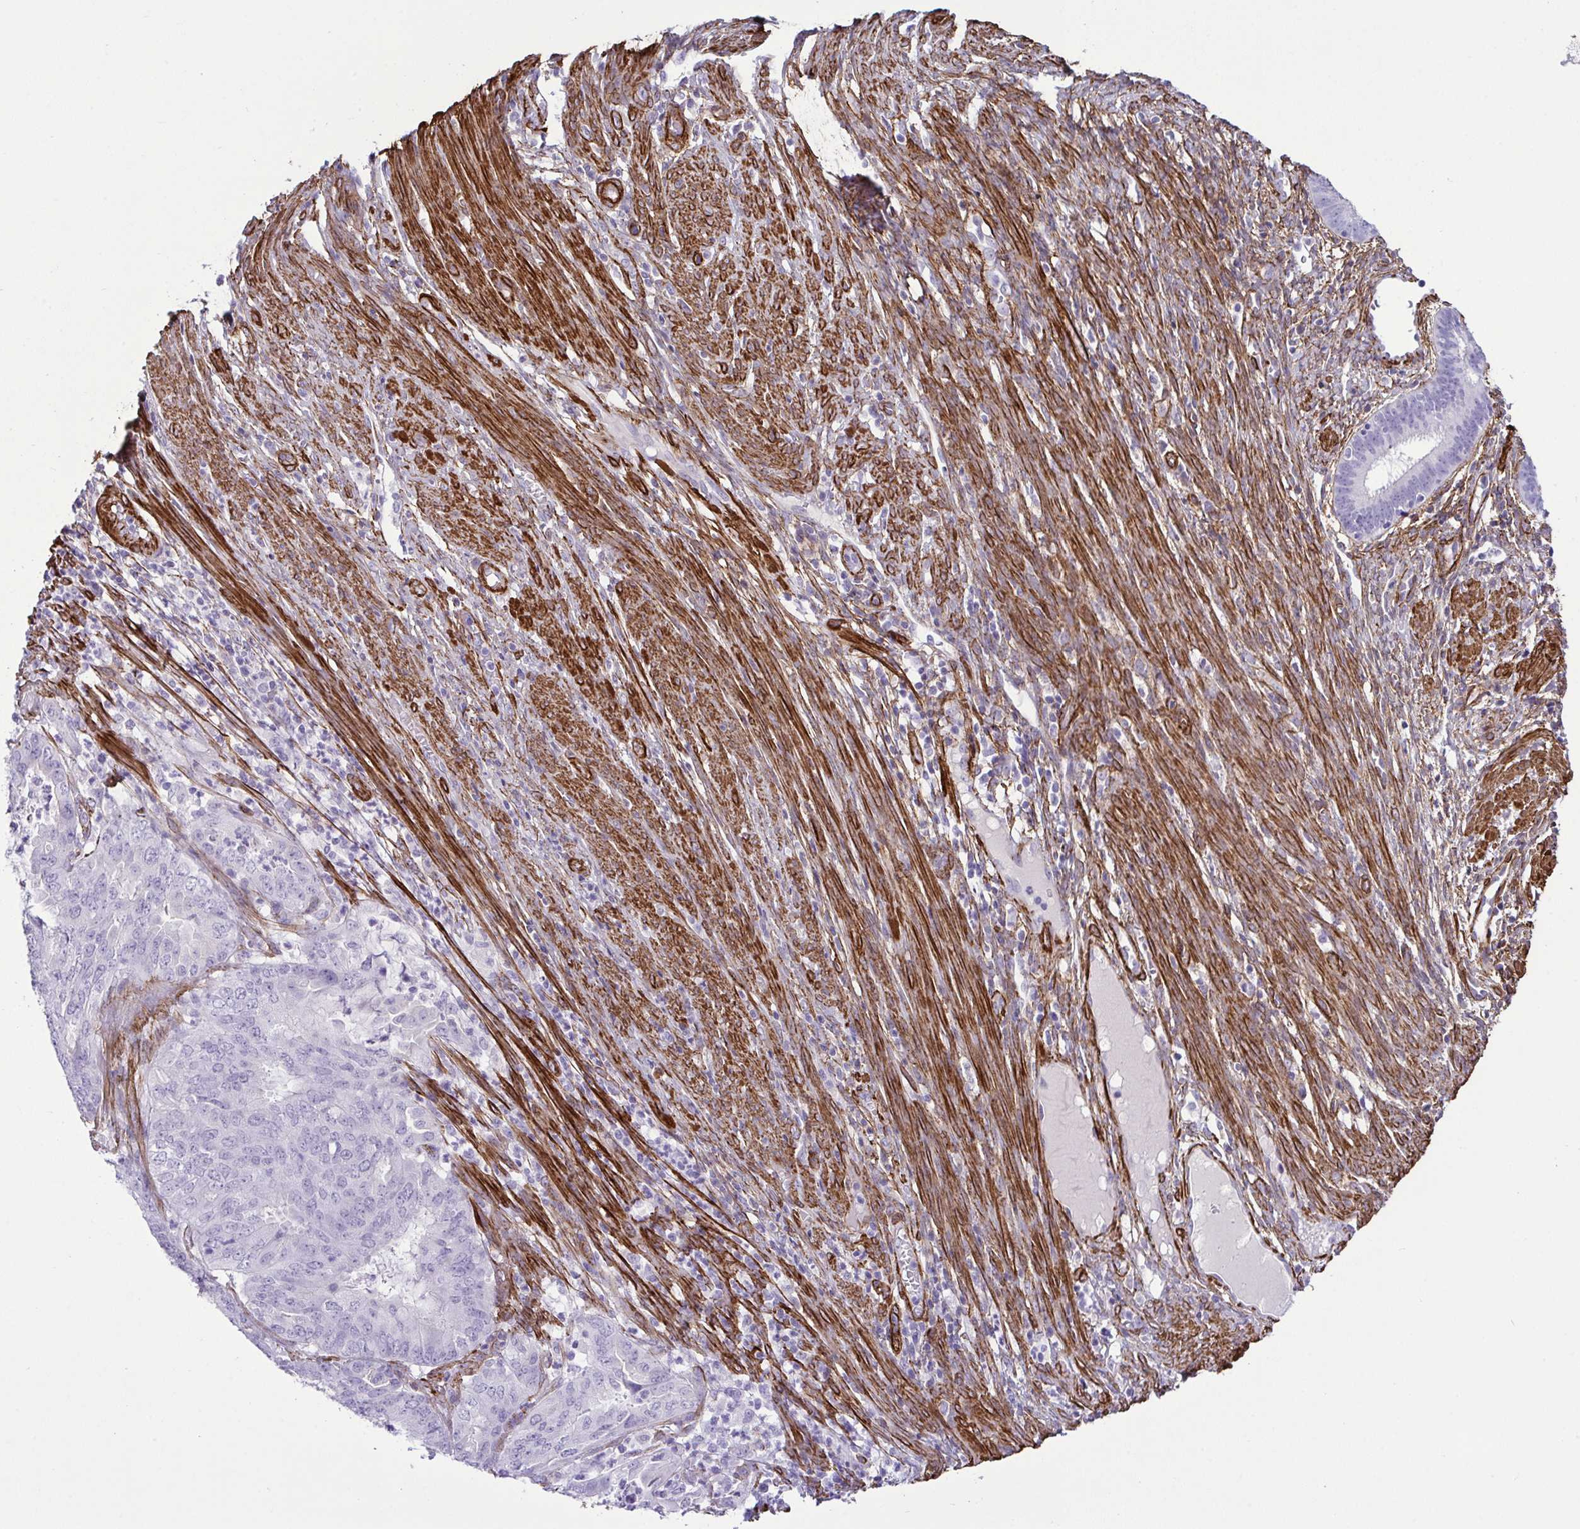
{"staining": {"intensity": "negative", "quantity": "none", "location": "none"}, "tissue": "endometrial cancer", "cell_type": "Tumor cells", "image_type": "cancer", "snomed": [{"axis": "morphology", "description": "Adenocarcinoma, NOS"}, {"axis": "topography", "description": "Endometrium"}], "caption": "This is a micrograph of IHC staining of endometrial adenocarcinoma, which shows no positivity in tumor cells.", "gene": "SYNPO2L", "patient": {"sex": "female", "age": 51}}